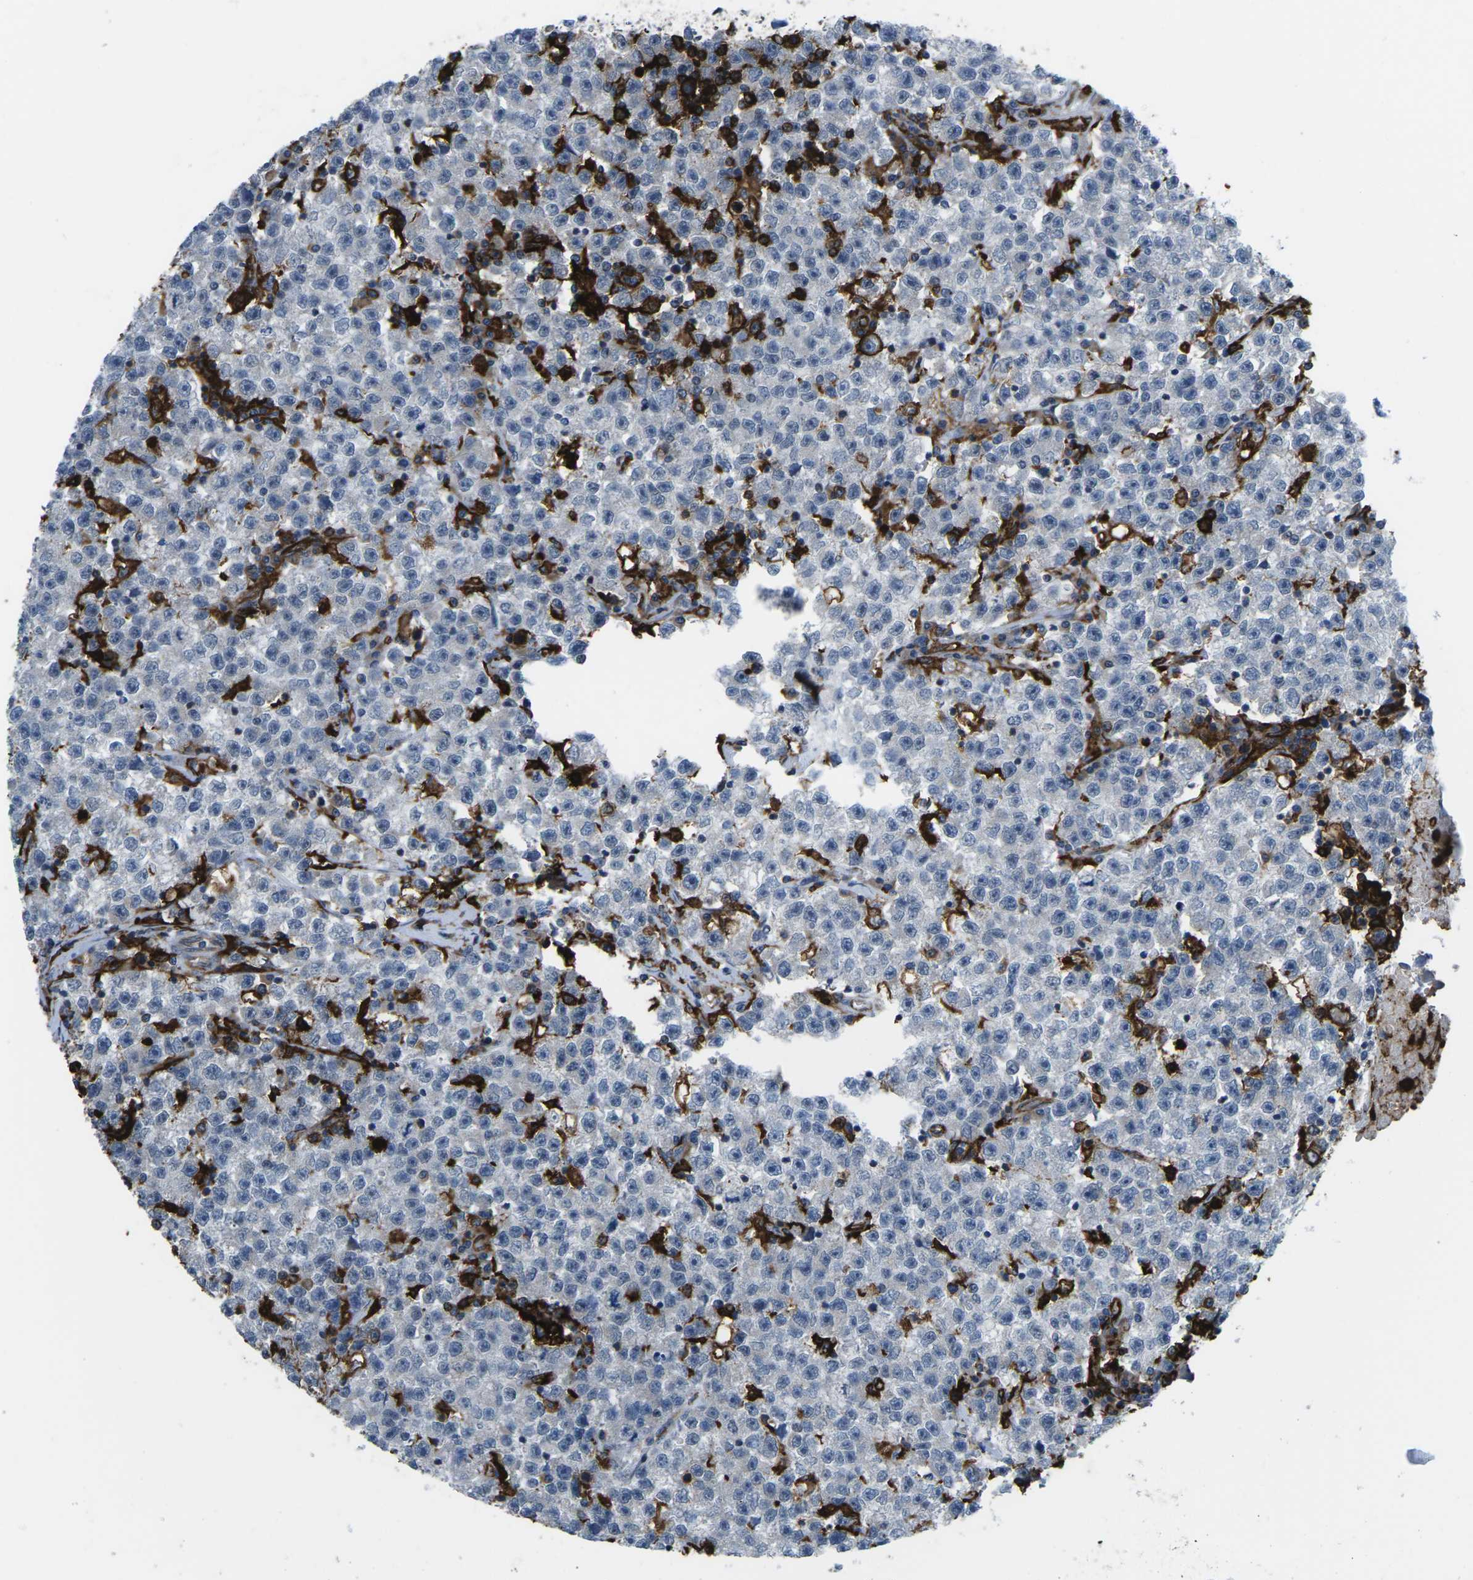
{"staining": {"intensity": "negative", "quantity": "none", "location": "none"}, "tissue": "testis cancer", "cell_type": "Tumor cells", "image_type": "cancer", "snomed": [{"axis": "morphology", "description": "Seminoma, NOS"}, {"axis": "topography", "description": "Testis"}], "caption": "An immunohistochemistry photomicrograph of testis cancer (seminoma) is shown. There is no staining in tumor cells of testis cancer (seminoma).", "gene": "PTPN1", "patient": {"sex": "male", "age": 22}}